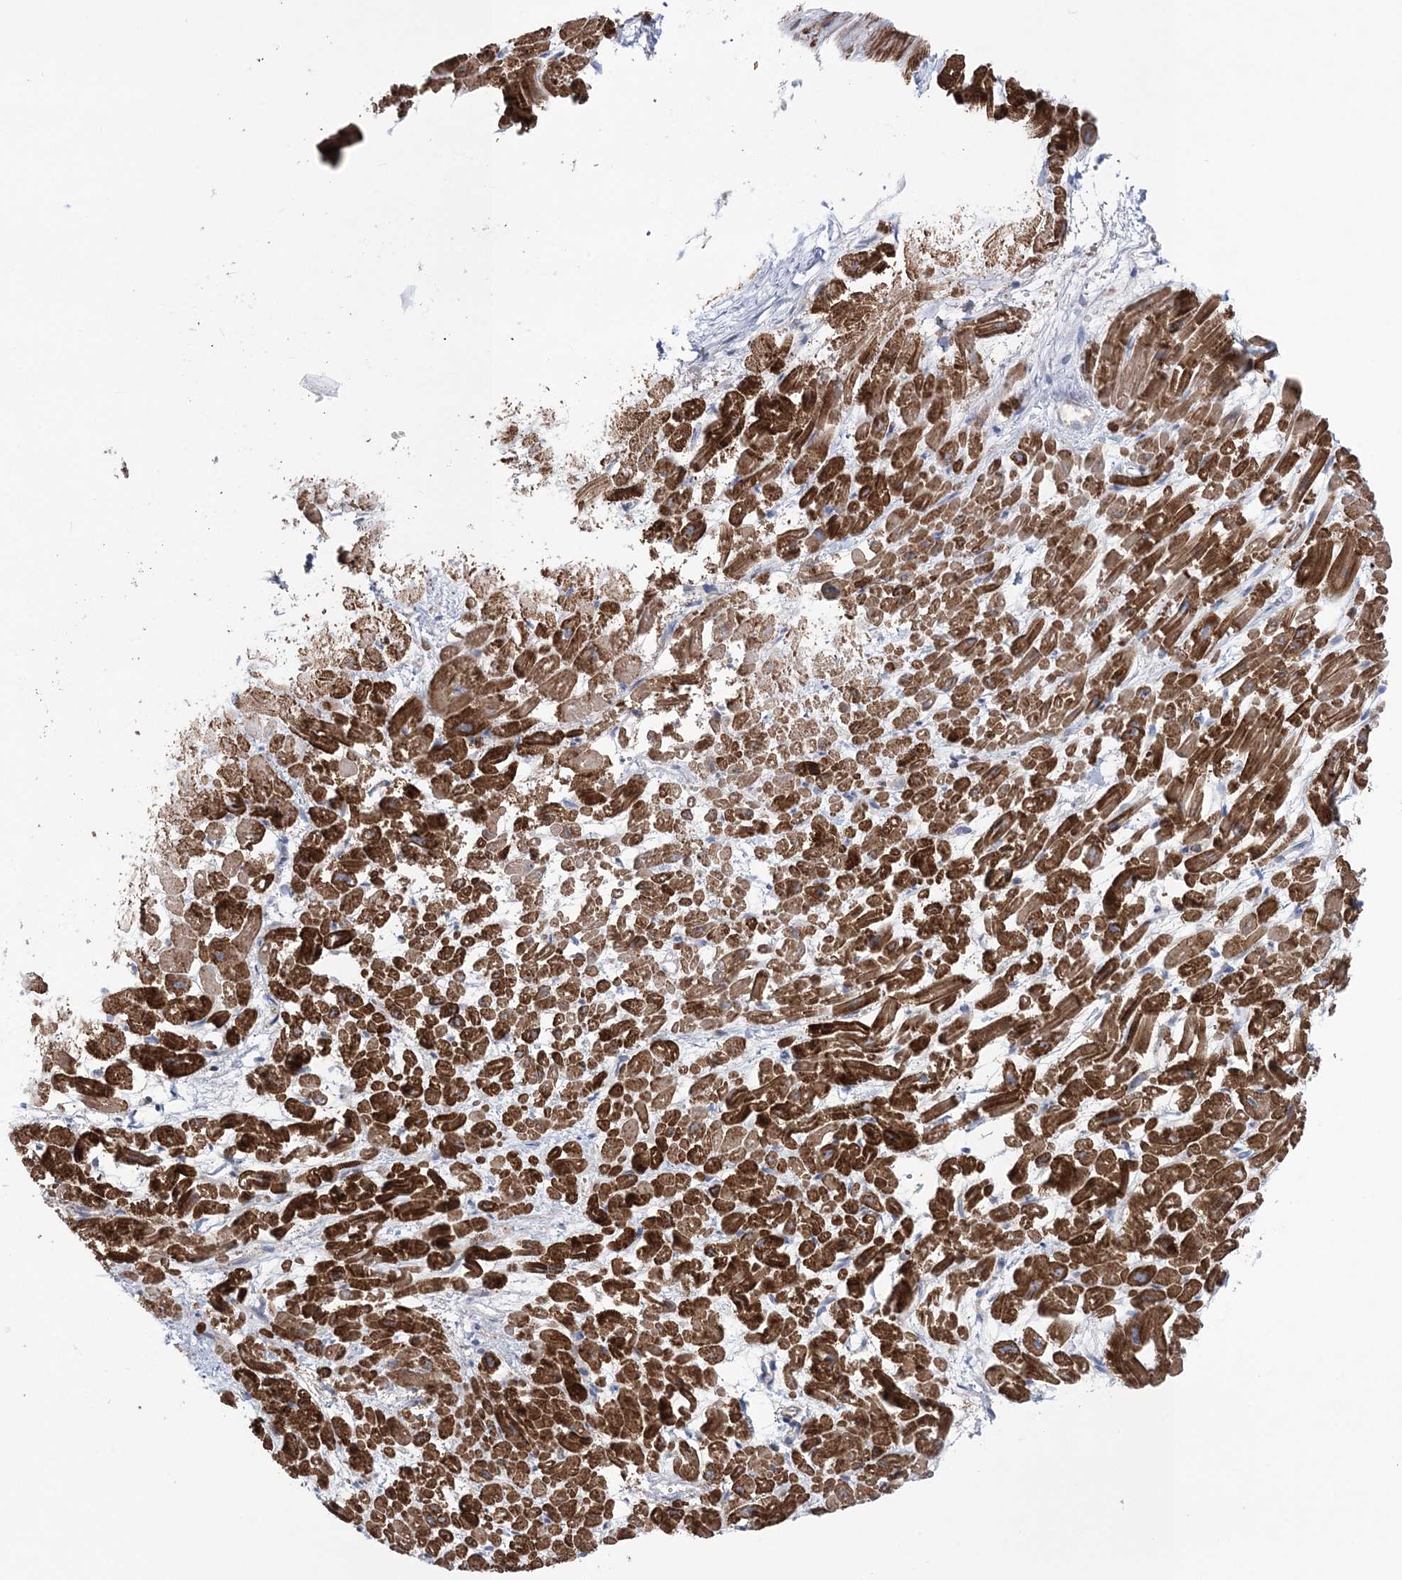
{"staining": {"intensity": "strong", "quantity": ">75%", "location": "cytoplasmic/membranous"}, "tissue": "heart muscle", "cell_type": "Cardiomyocytes", "image_type": "normal", "snomed": [{"axis": "morphology", "description": "Normal tissue, NOS"}, {"axis": "topography", "description": "Heart"}], "caption": "Brown immunohistochemical staining in normal heart muscle shows strong cytoplasmic/membranous expression in about >75% of cardiomyocytes.", "gene": "WDR74", "patient": {"sex": "male", "age": 54}}